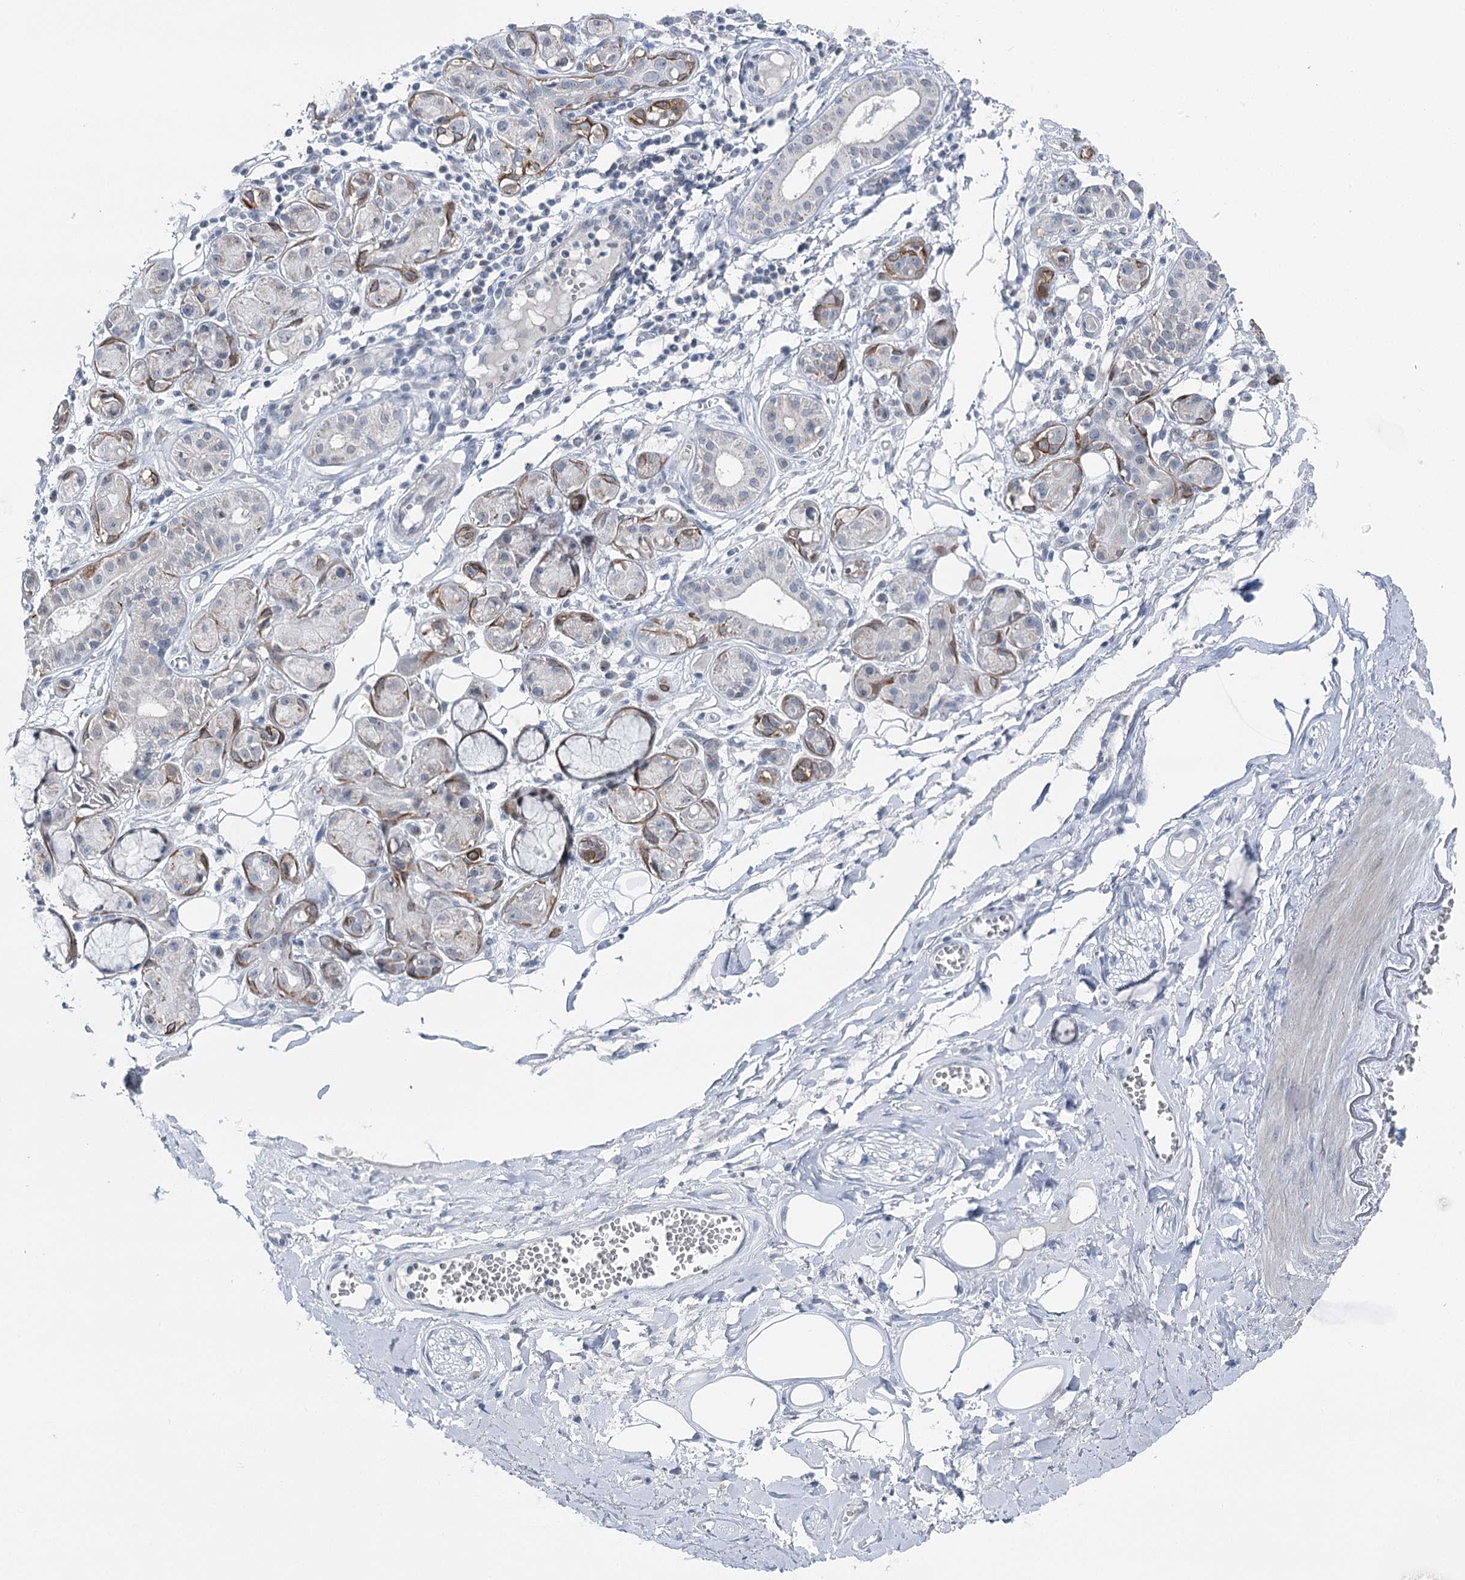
{"staining": {"intensity": "negative", "quantity": "none", "location": "none"}, "tissue": "adipose tissue", "cell_type": "Adipocytes", "image_type": "normal", "snomed": [{"axis": "morphology", "description": "Normal tissue, NOS"}, {"axis": "morphology", "description": "Inflammation, NOS"}, {"axis": "topography", "description": "Salivary gland"}, {"axis": "topography", "description": "Peripheral nerve tissue"}], "caption": "Normal adipose tissue was stained to show a protein in brown. There is no significant staining in adipocytes.", "gene": "STEEP1", "patient": {"sex": "female", "age": 75}}